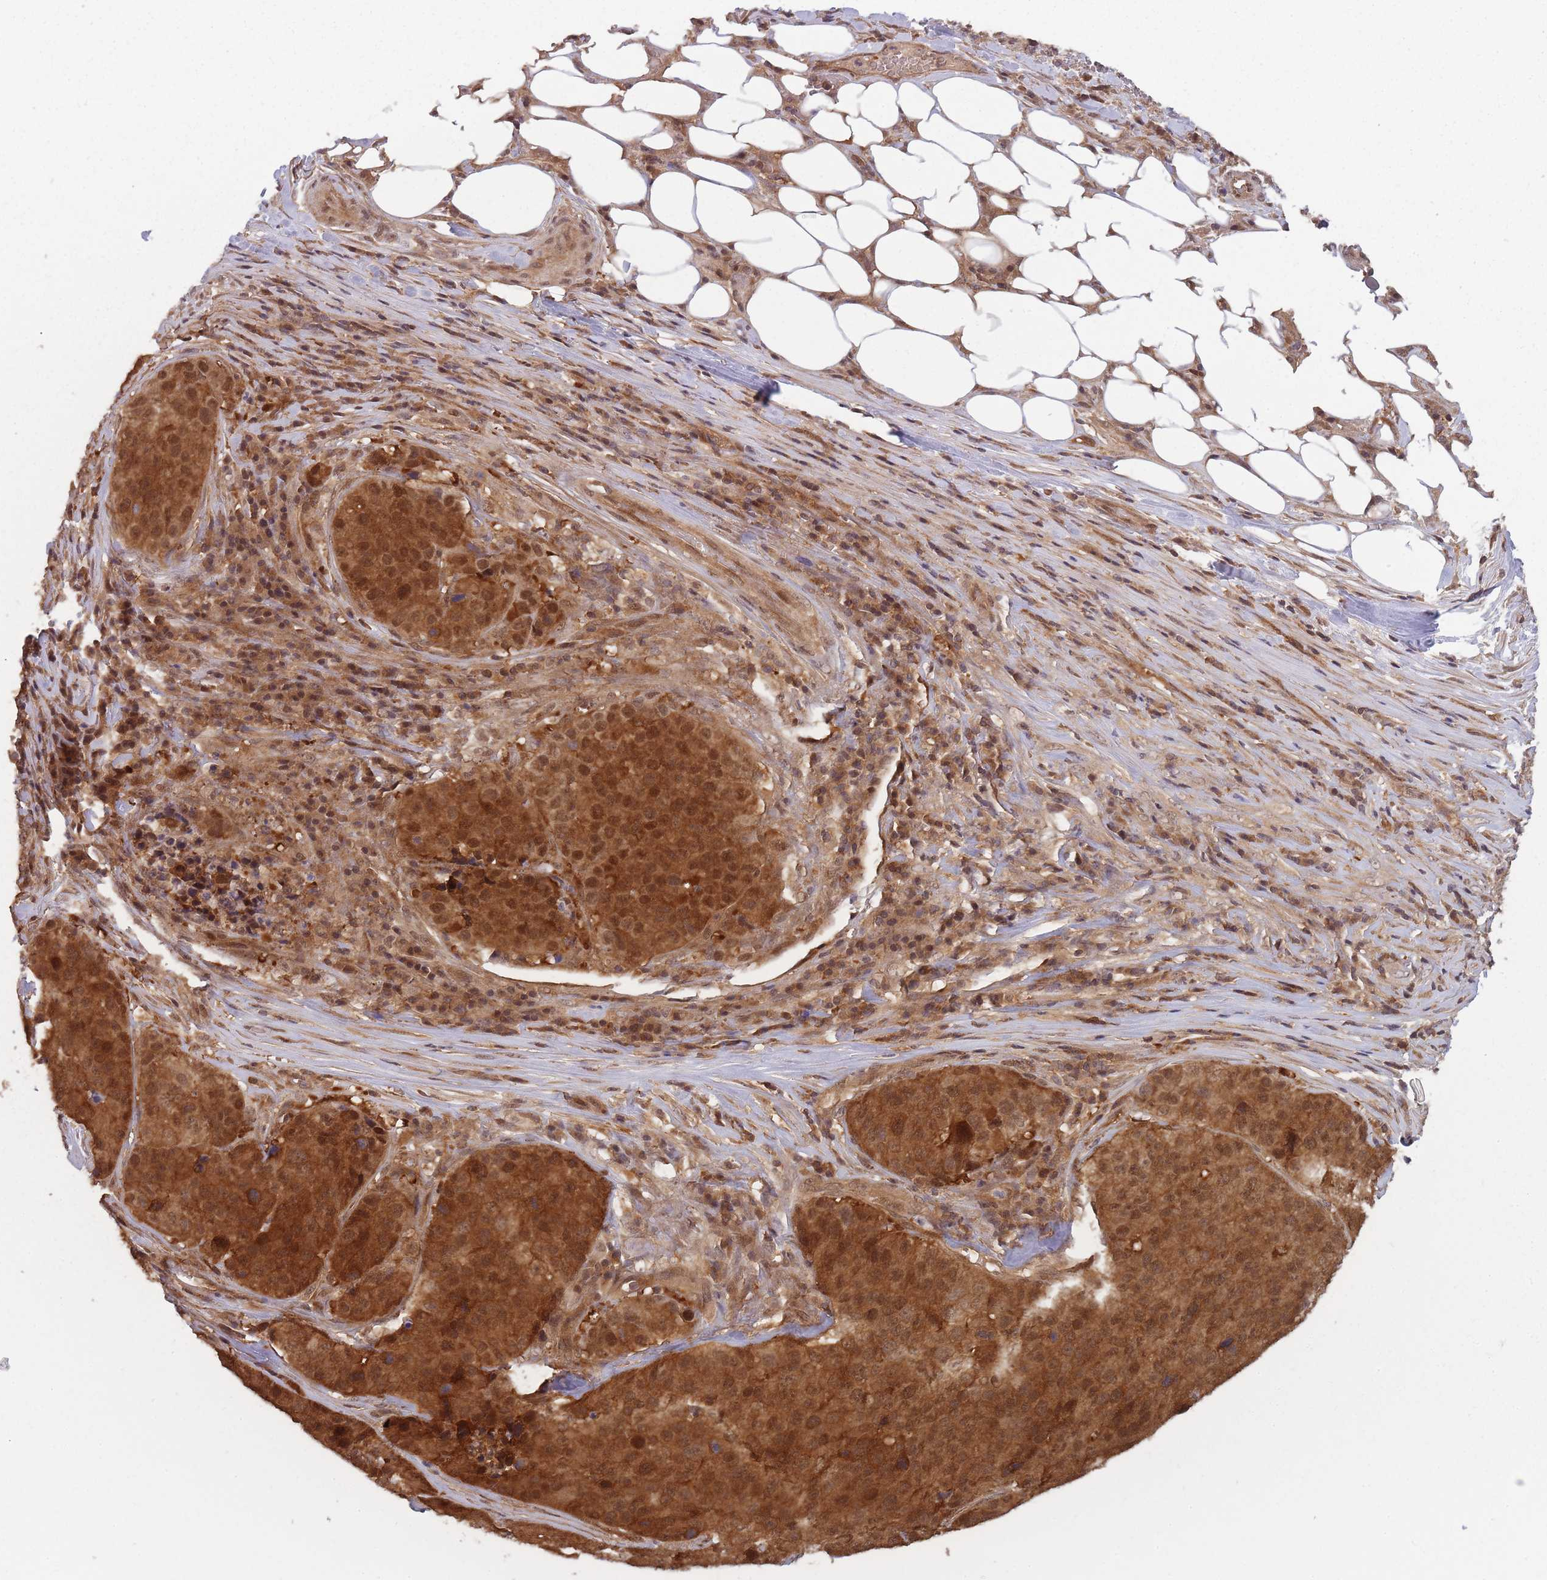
{"staining": {"intensity": "moderate", "quantity": ">75%", "location": "cytoplasmic/membranous,nuclear"}, "tissue": "stomach cancer", "cell_type": "Tumor cells", "image_type": "cancer", "snomed": [{"axis": "morphology", "description": "Adenocarcinoma, NOS"}, {"axis": "topography", "description": "Stomach"}], "caption": "Protein staining by immunohistochemistry (IHC) shows moderate cytoplasmic/membranous and nuclear positivity in about >75% of tumor cells in stomach cancer.", "gene": "PPP6R3", "patient": {"sex": "male", "age": 71}}